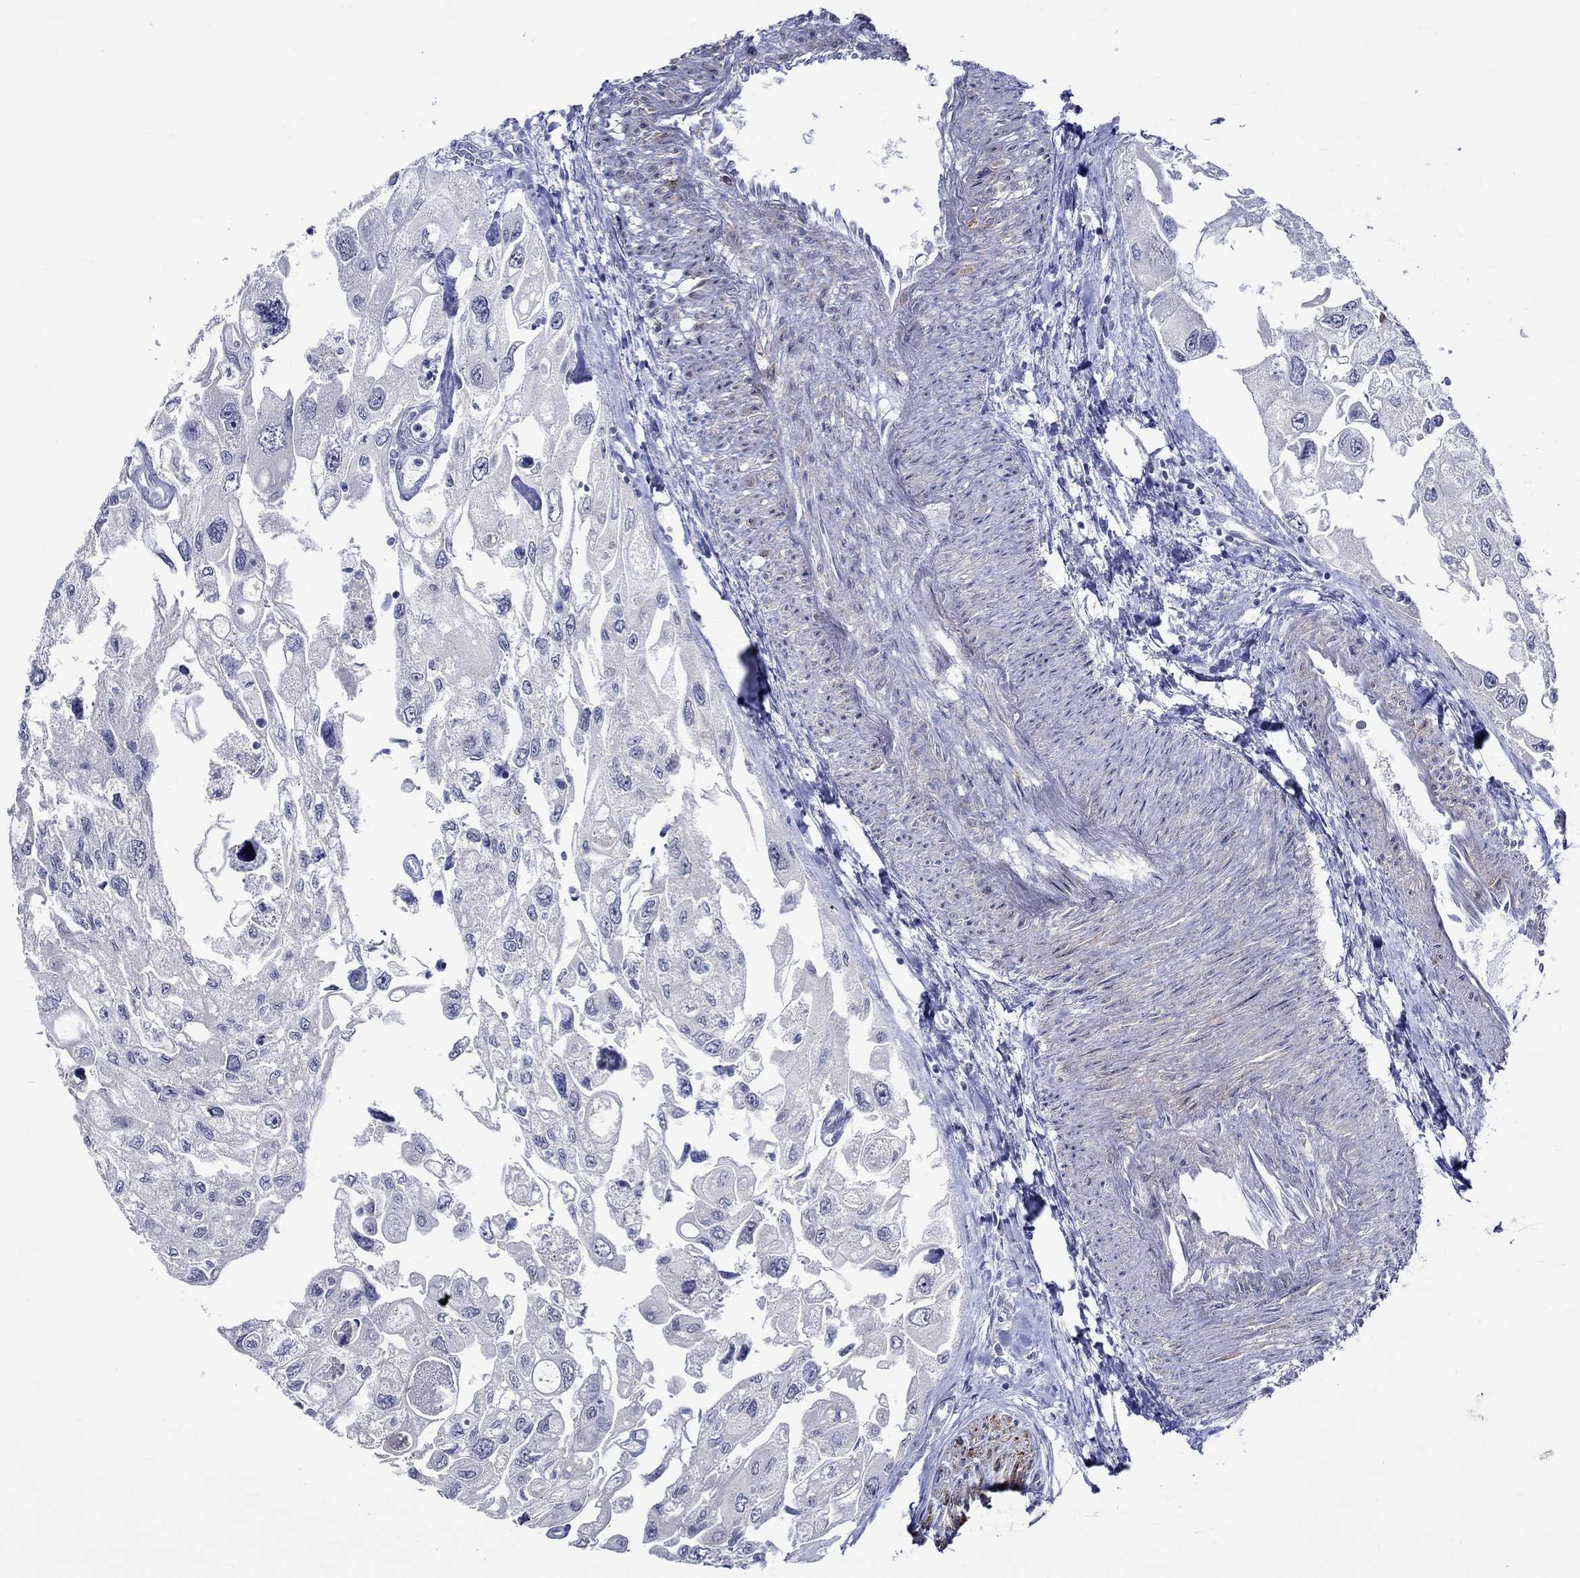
{"staining": {"intensity": "negative", "quantity": "none", "location": "none"}, "tissue": "urothelial cancer", "cell_type": "Tumor cells", "image_type": "cancer", "snomed": [{"axis": "morphology", "description": "Urothelial carcinoma, High grade"}, {"axis": "topography", "description": "Urinary bladder"}], "caption": "High magnification brightfield microscopy of urothelial cancer stained with DAB (3,3'-diaminobenzidine) (brown) and counterstained with hematoxylin (blue): tumor cells show no significant positivity.", "gene": "CRYAB", "patient": {"sex": "male", "age": 59}}